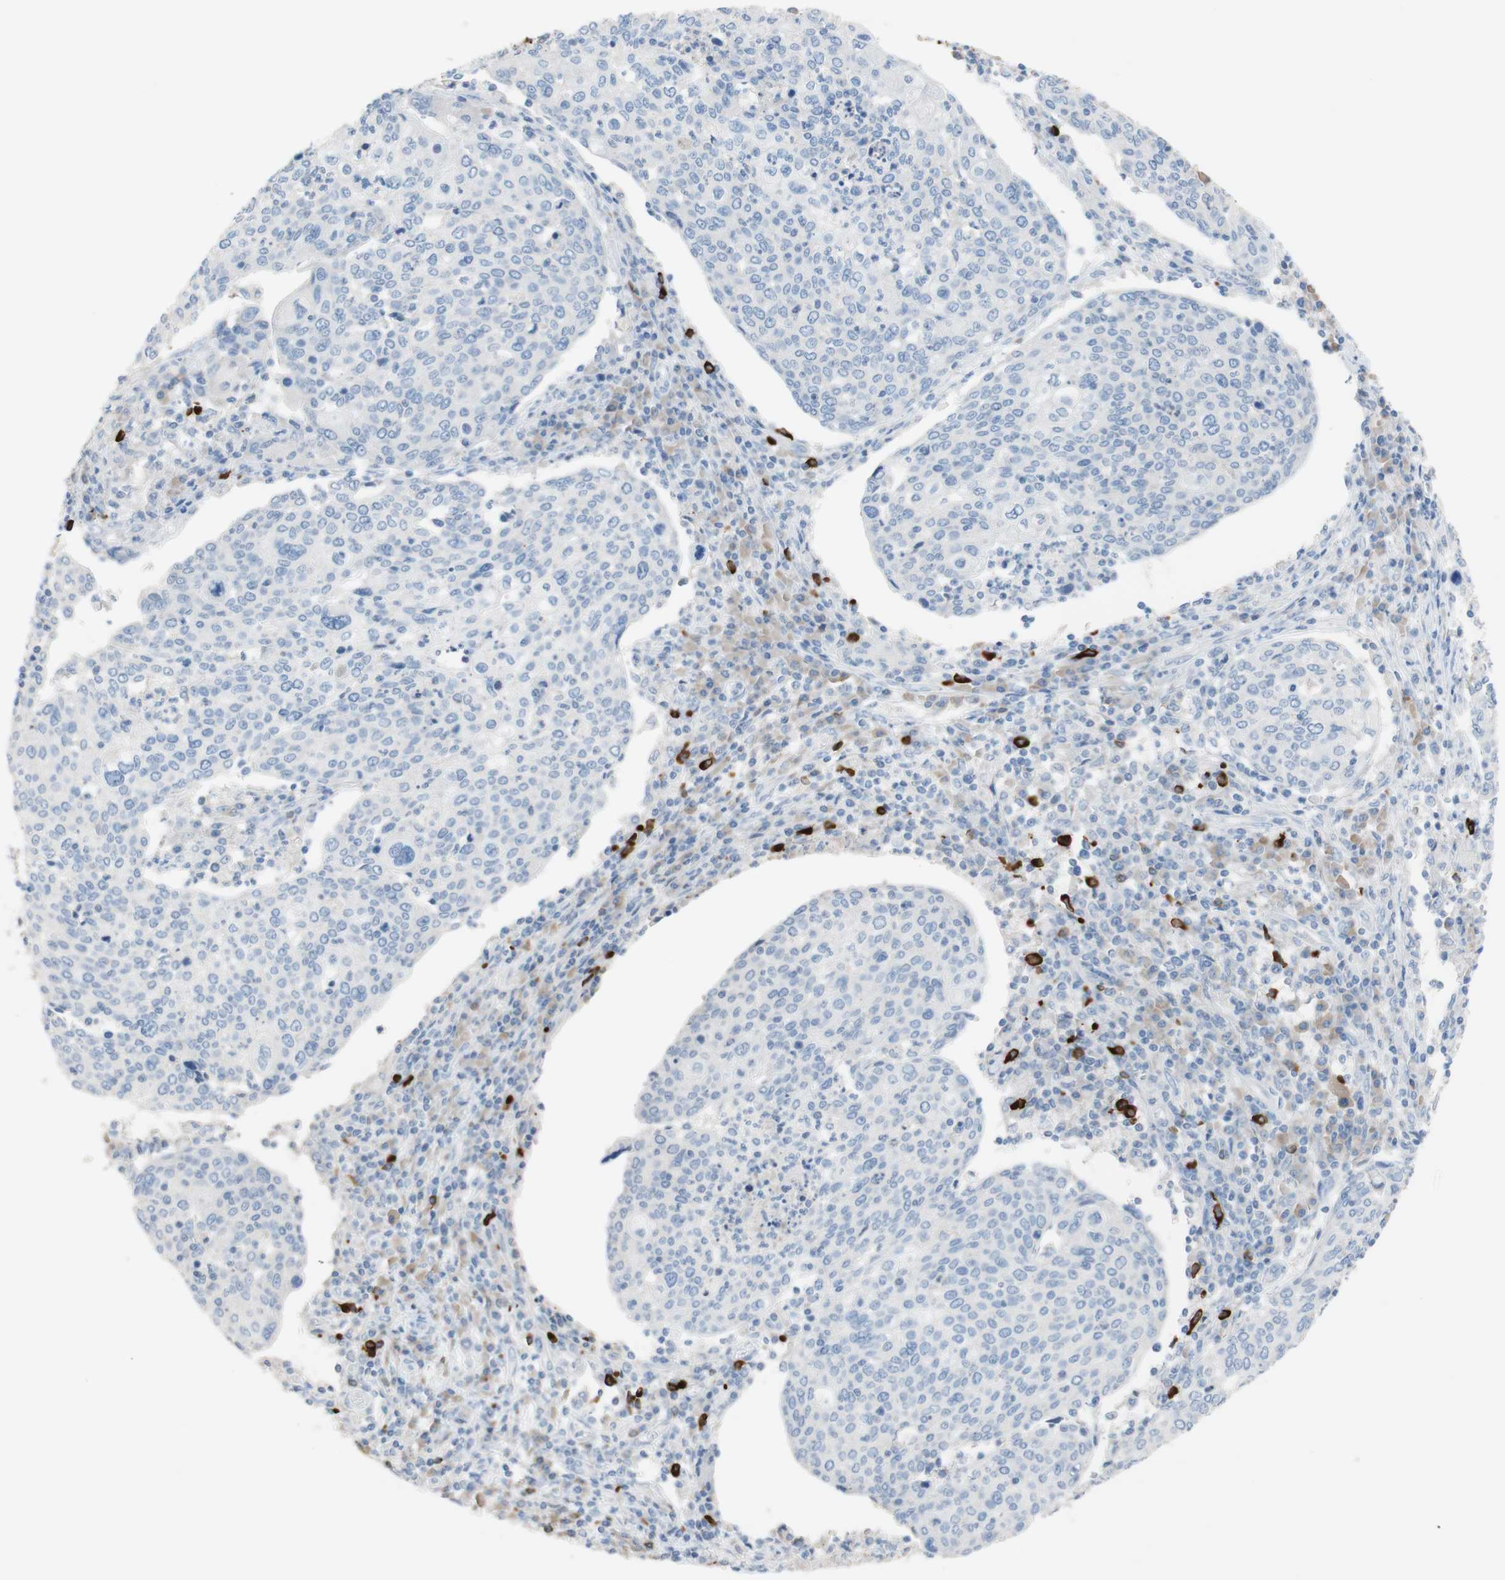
{"staining": {"intensity": "negative", "quantity": "none", "location": "none"}, "tissue": "cervical cancer", "cell_type": "Tumor cells", "image_type": "cancer", "snomed": [{"axis": "morphology", "description": "Squamous cell carcinoma, NOS"}, {"axis": "topography", "description": "Cervix"}], "caption": "Squamous cell carcinoma (cervical) was stained to show a protein in brown. There is no significant positivity in tumor cells.", "gene": "PACSIN1", "patient": {"sex": "female", "age": 40}}